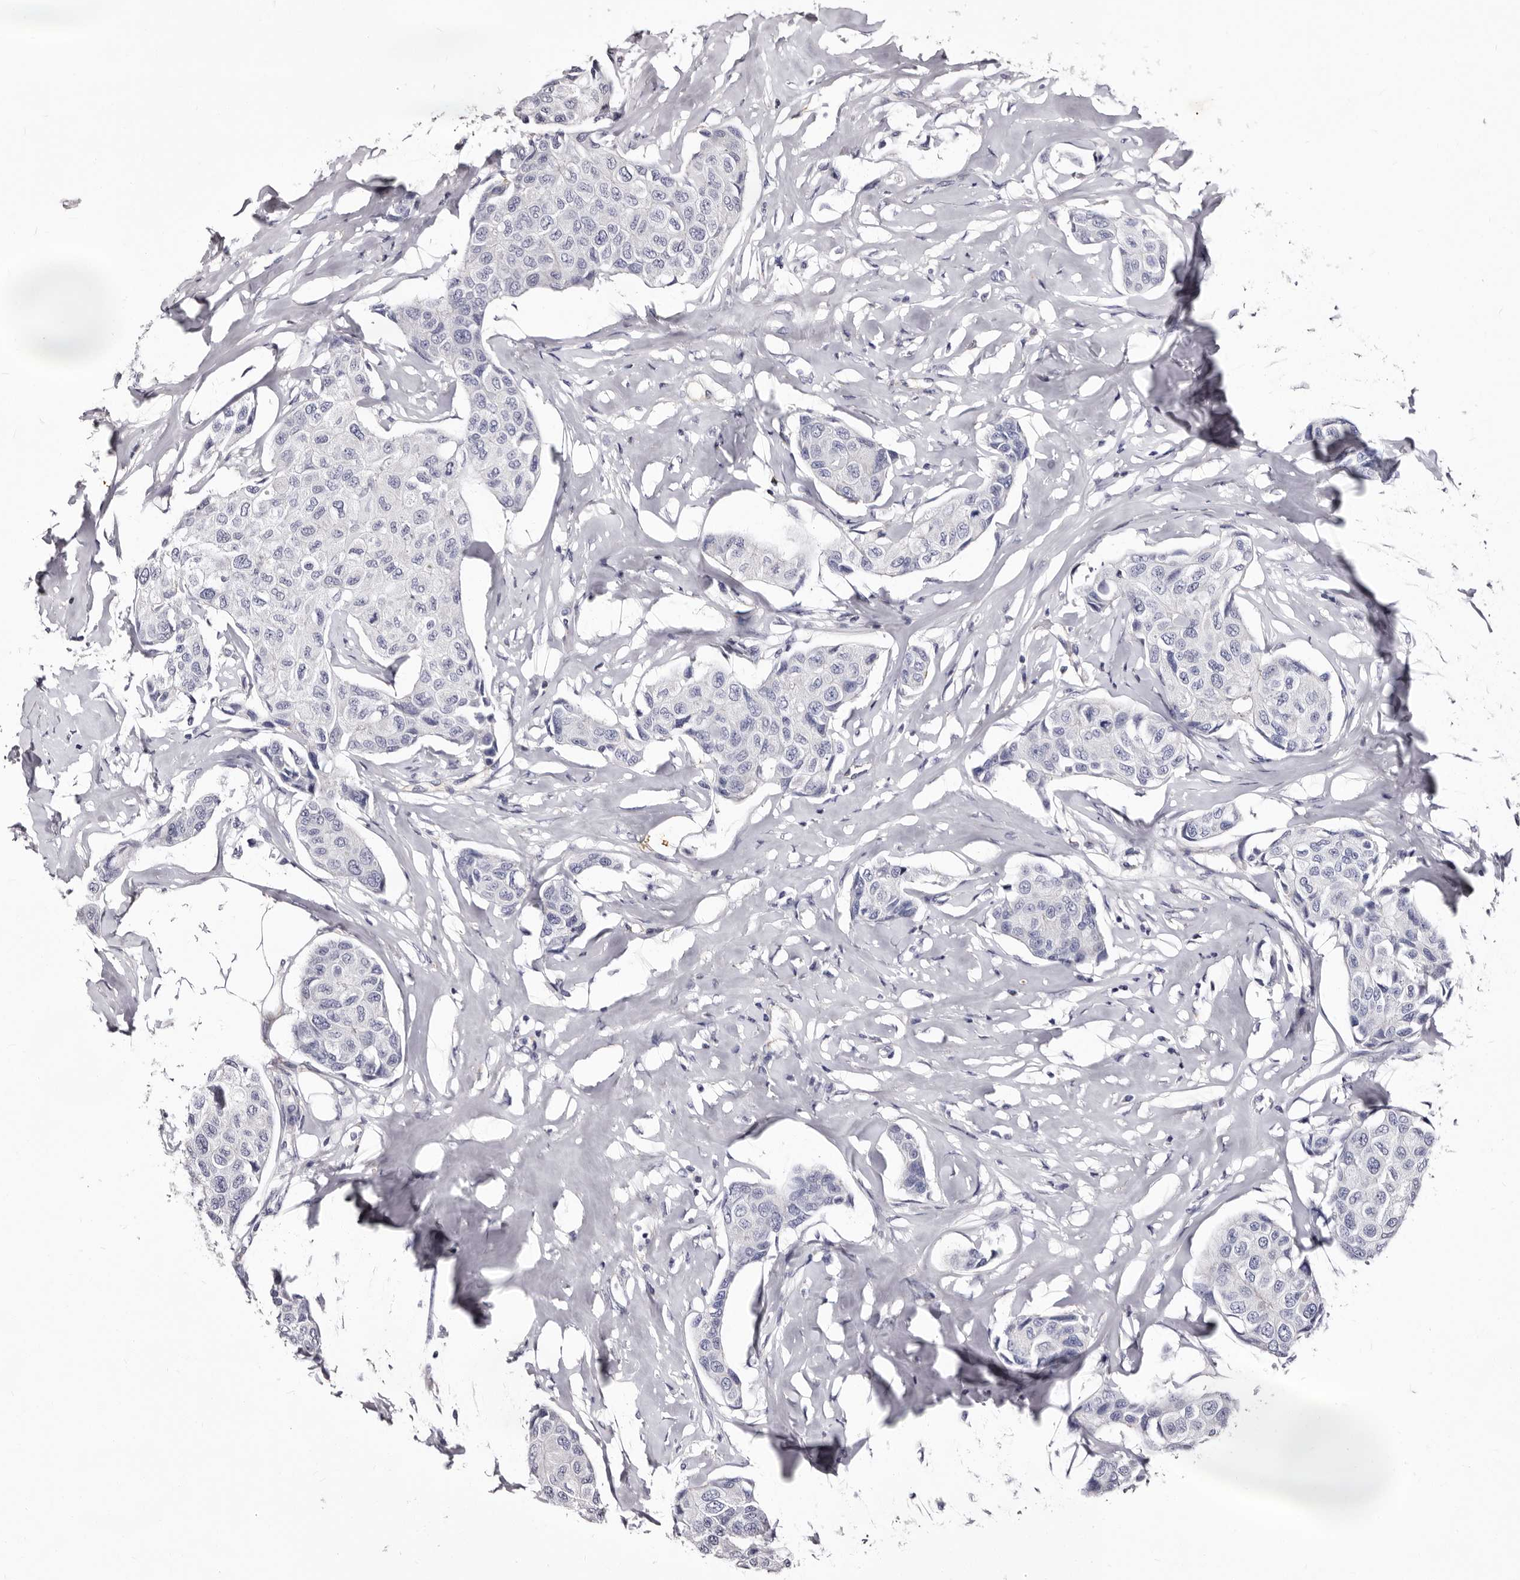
{"staining": {"intensity": "negative", "quantity": "none", "location": "none"}, "tissue": "breast cancer", "cell_type": "Tumor cells", "image_type": "cancer", "snomed": [{"axis": "morphology", "description": "Duct carcinoma"}, {"axis": "topography", "description": "Breast"}], "caption": "This histopathology image is of breast infiltrating ductal carcinoma stained with IHC to label a protein in brown with the nuclei are counter-stained blue. There is no staining in tumor cells.", "gene": "AUNIP", "patient": {"sex": "female", "age": 80}}